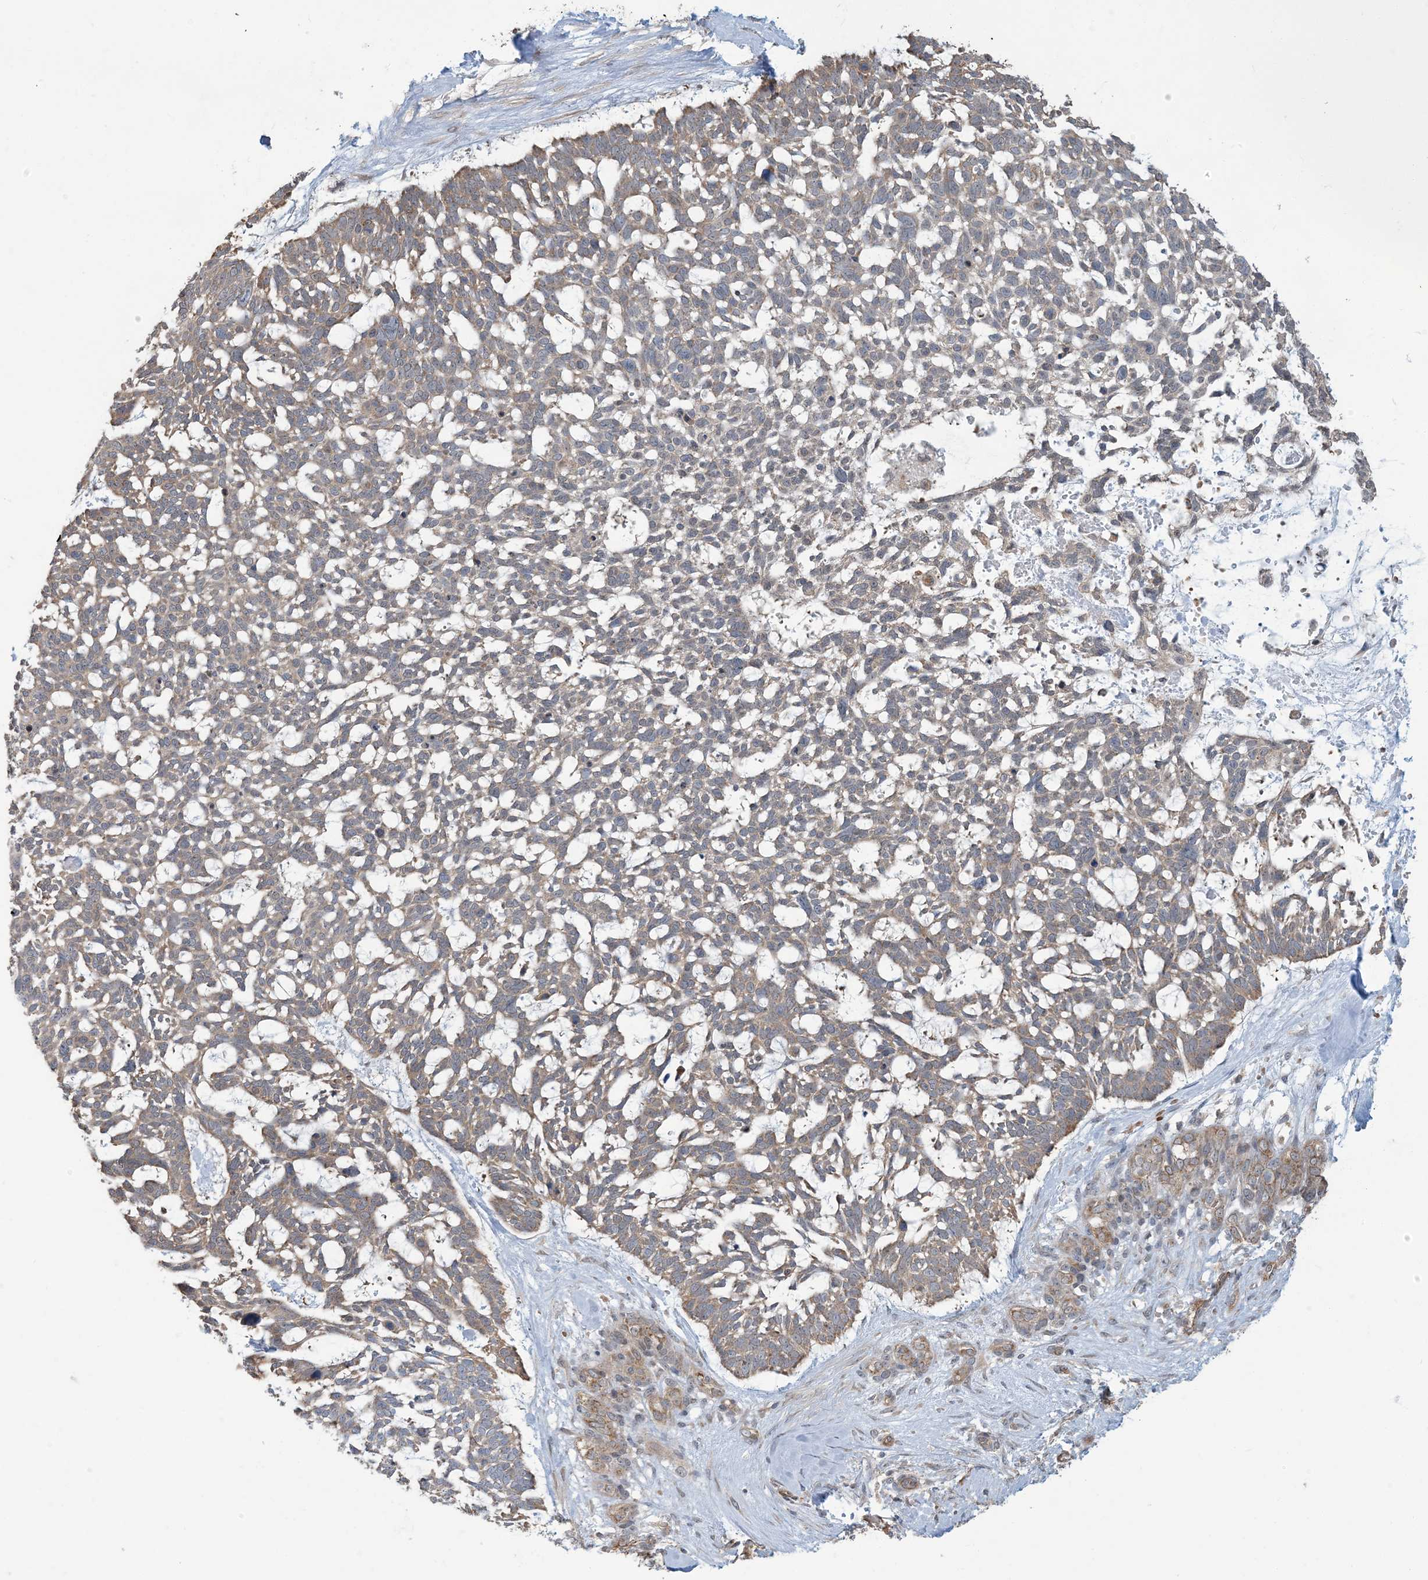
{"staining": {"intensity": "weak", "quantity": "25%-75%", "location": "cytoplasmic/membranous"}, "tissue": "skin cancer", "cell_type": "Tumor cells", "image_type": "cancer", "snomed": [{"axis": "morphology", "description": "Basal cell carcinoma"}, {"axis": "topography", "description": "Skin"}], "caption": "Weak cytoplasmic/membranous positivity is seen in about 25%-75% of tumor cells in skin cancer (basal cell carcinoma).", "gene": "ERI2", "patient": {"sex": "male", "age": 88}}